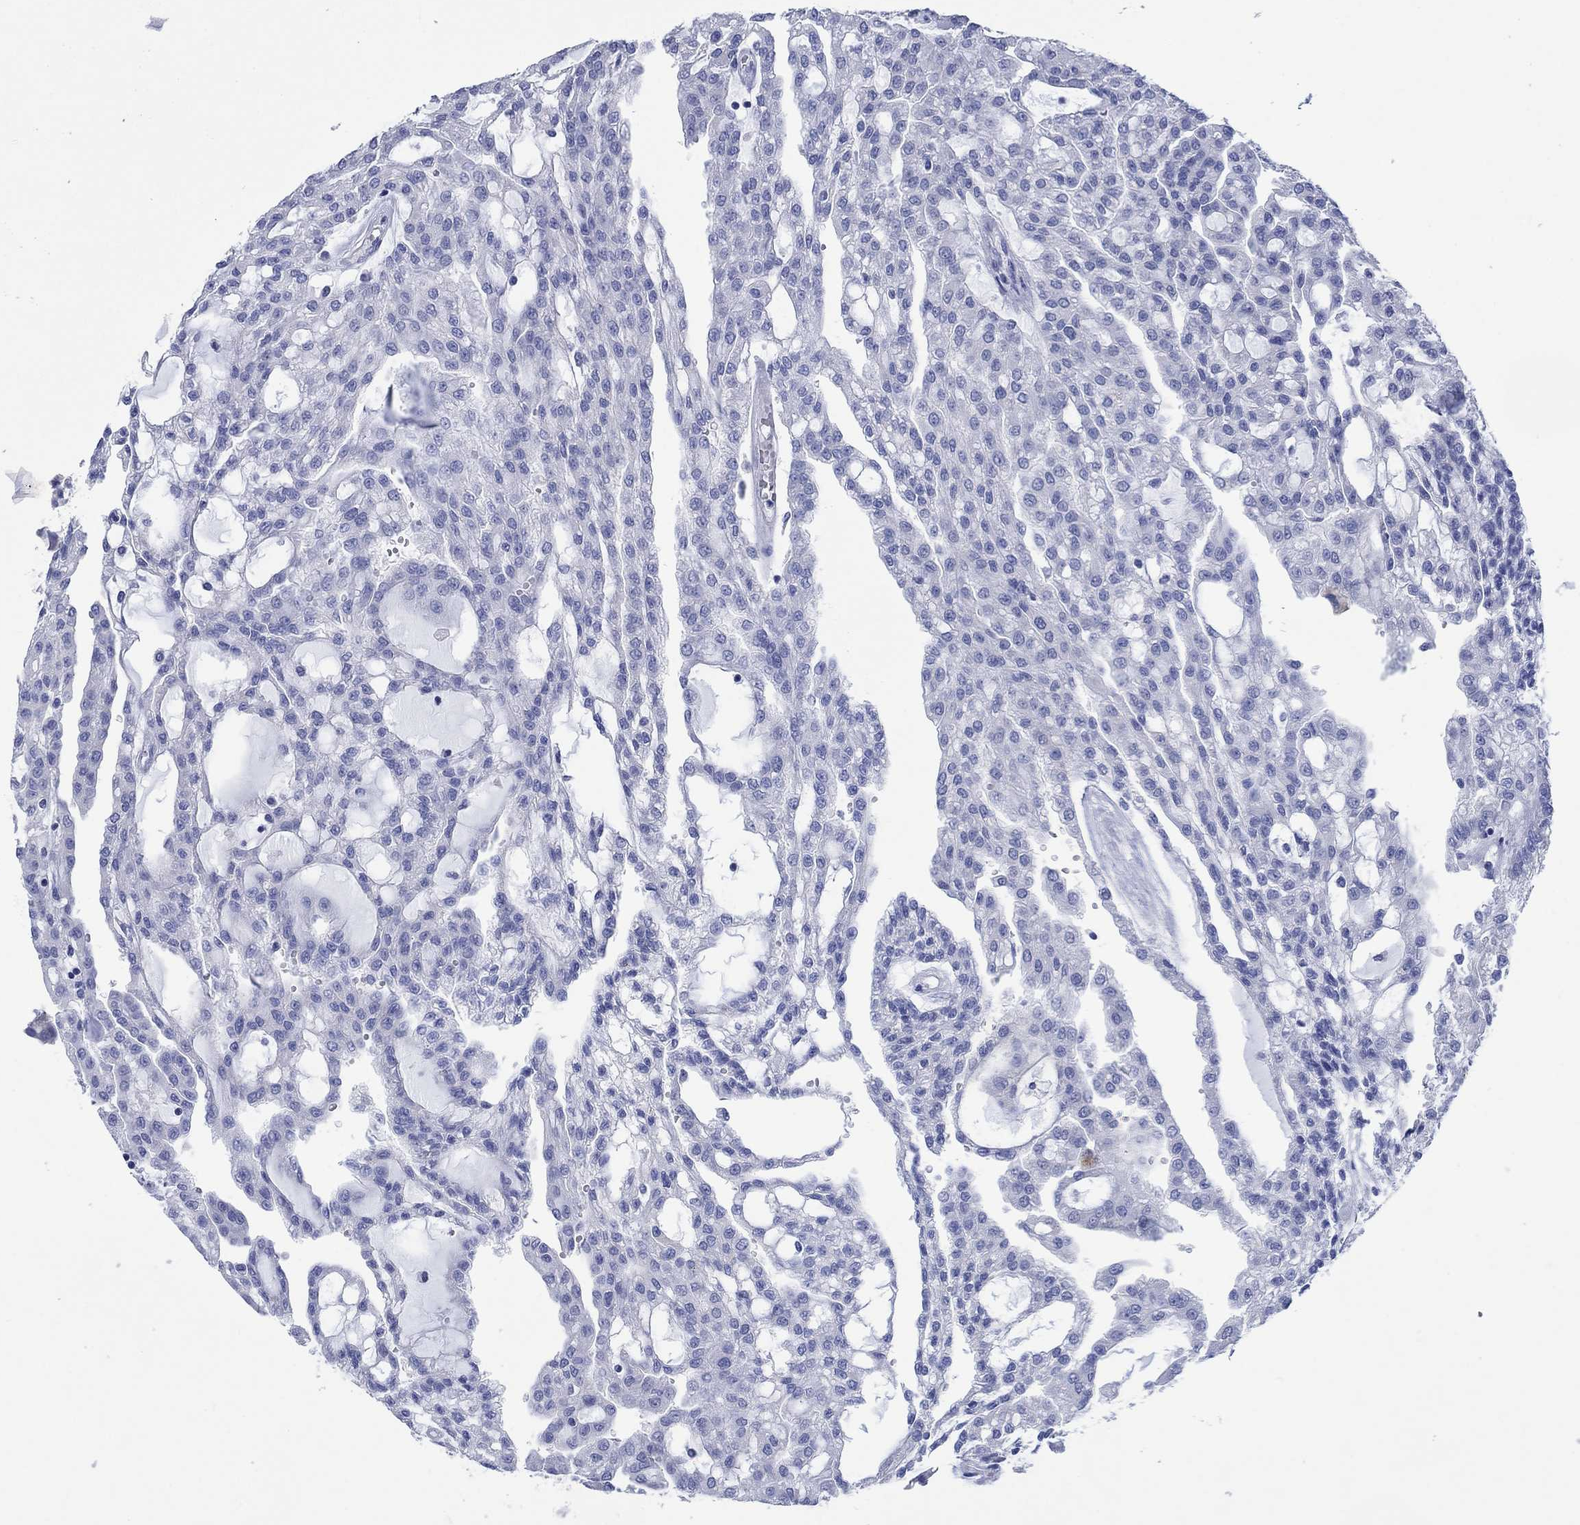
{"staining": {"intensity": "negative", "quantity": "none", "location": "none"}, "tissue": "renal cancer", "cell_type": "Tumor cells", "image_type": "cancer", "snomed": [{"axis": "morphology", "description": "Adenocarcinoma, NOS"}, {"axis": "topography", "description": "Kidney"}], "caption": "IHC of renal adenocarcinoma reveals no positivity in tumor cells. (DAB immunohistochemistry visualized using brightfield microscopy, high magnification).", "gene": "HCRT", "patient": {"sex": "male", "age": 63}}